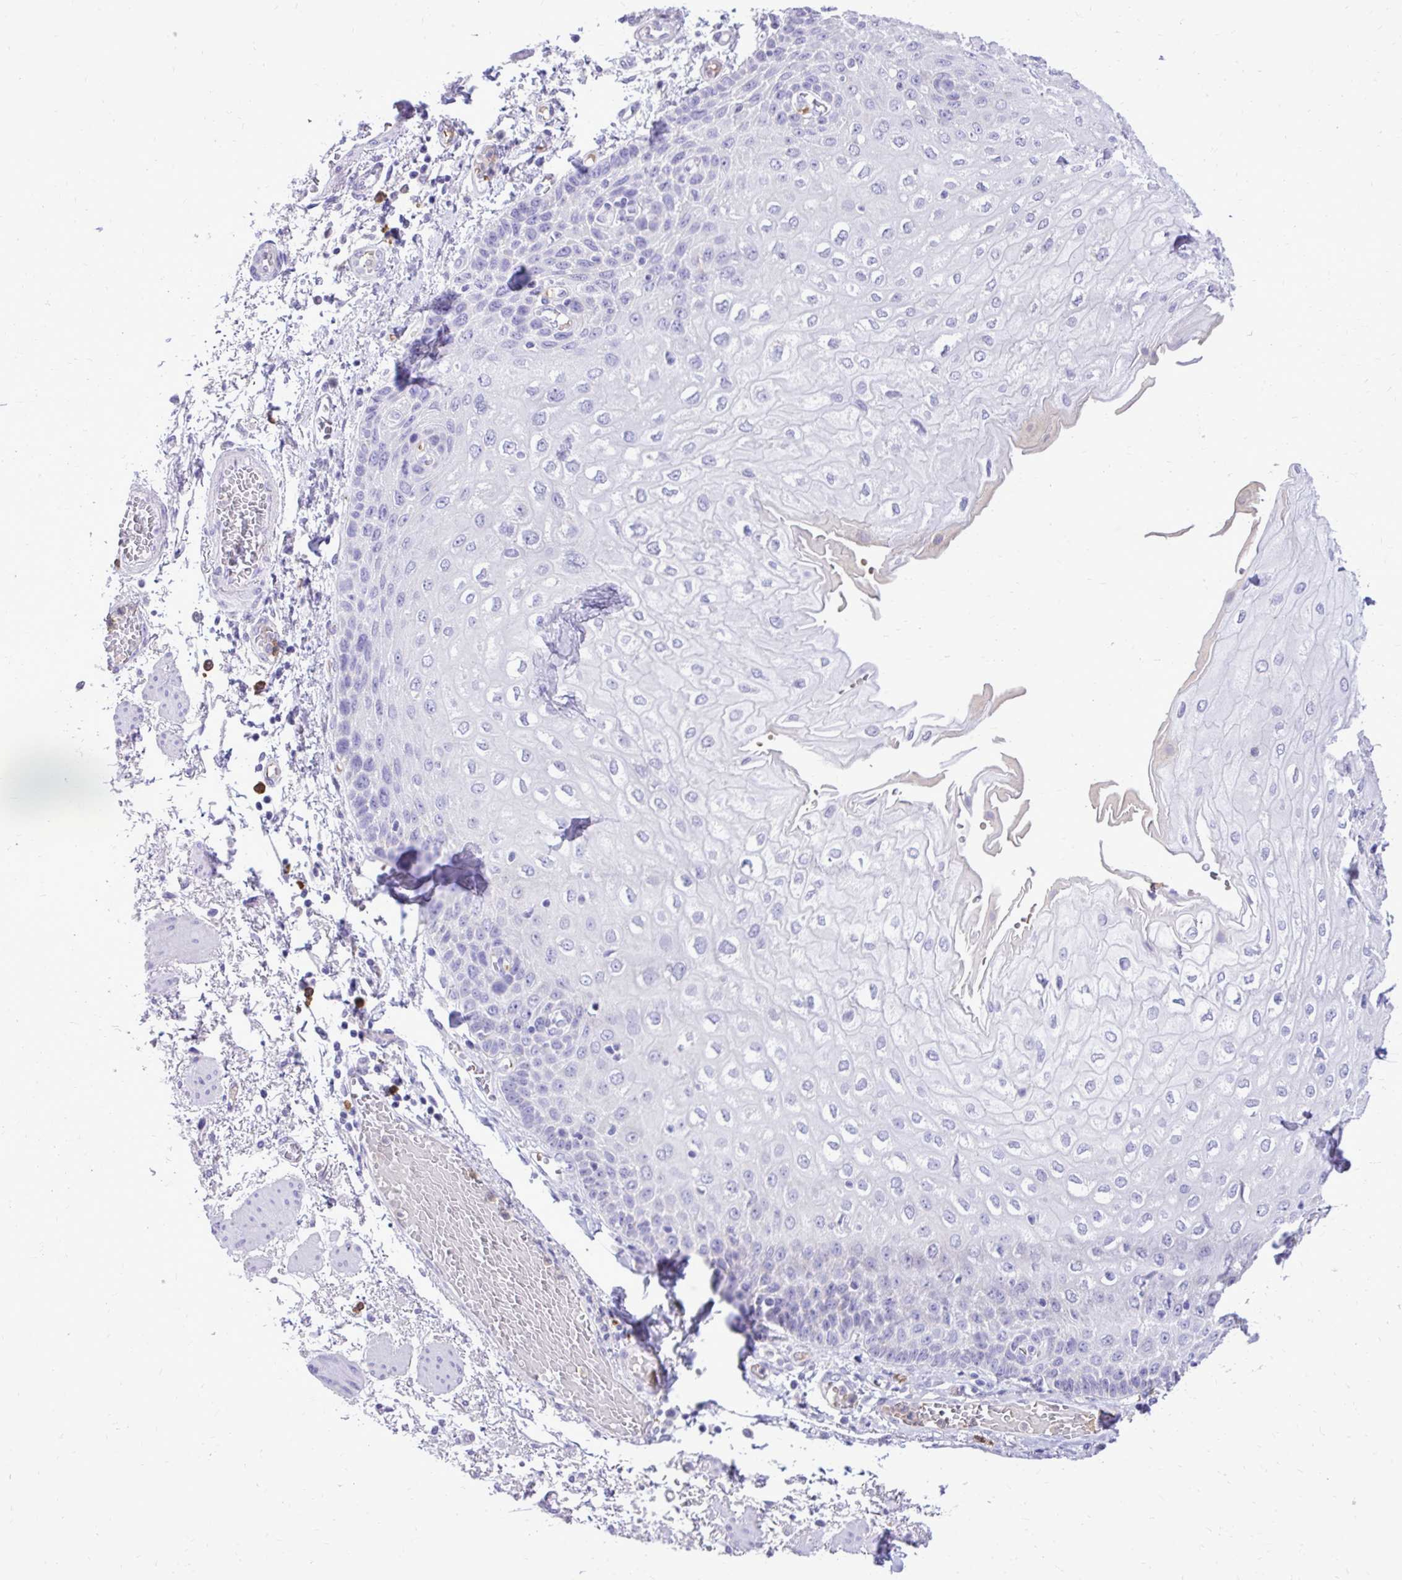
{"staining": {"intensity": "negative", "quantity": "none", "location": "none"}, "tissue": "esophagus", "cell_type": "Squamous epithelial cells", "image_type": "normal", "snomed": [{"axis": "morphology", "description": "Normal tissue, NOS"}, {"axis": "morphology", "description": "Adenocarcinoma, NOS"}, {"axis": "topography", "description": "Esophagus"}], "caption": "High magnification brightfield microscopy of benign esophagus stained with DAB (3,3'-diaminobenzidine) (brown) and counterstained with hematoxylin (blue): squamous epithelial cells show no significant expression.", "gene": "CAT", "patient": {"sex": "male", "age": 81}}